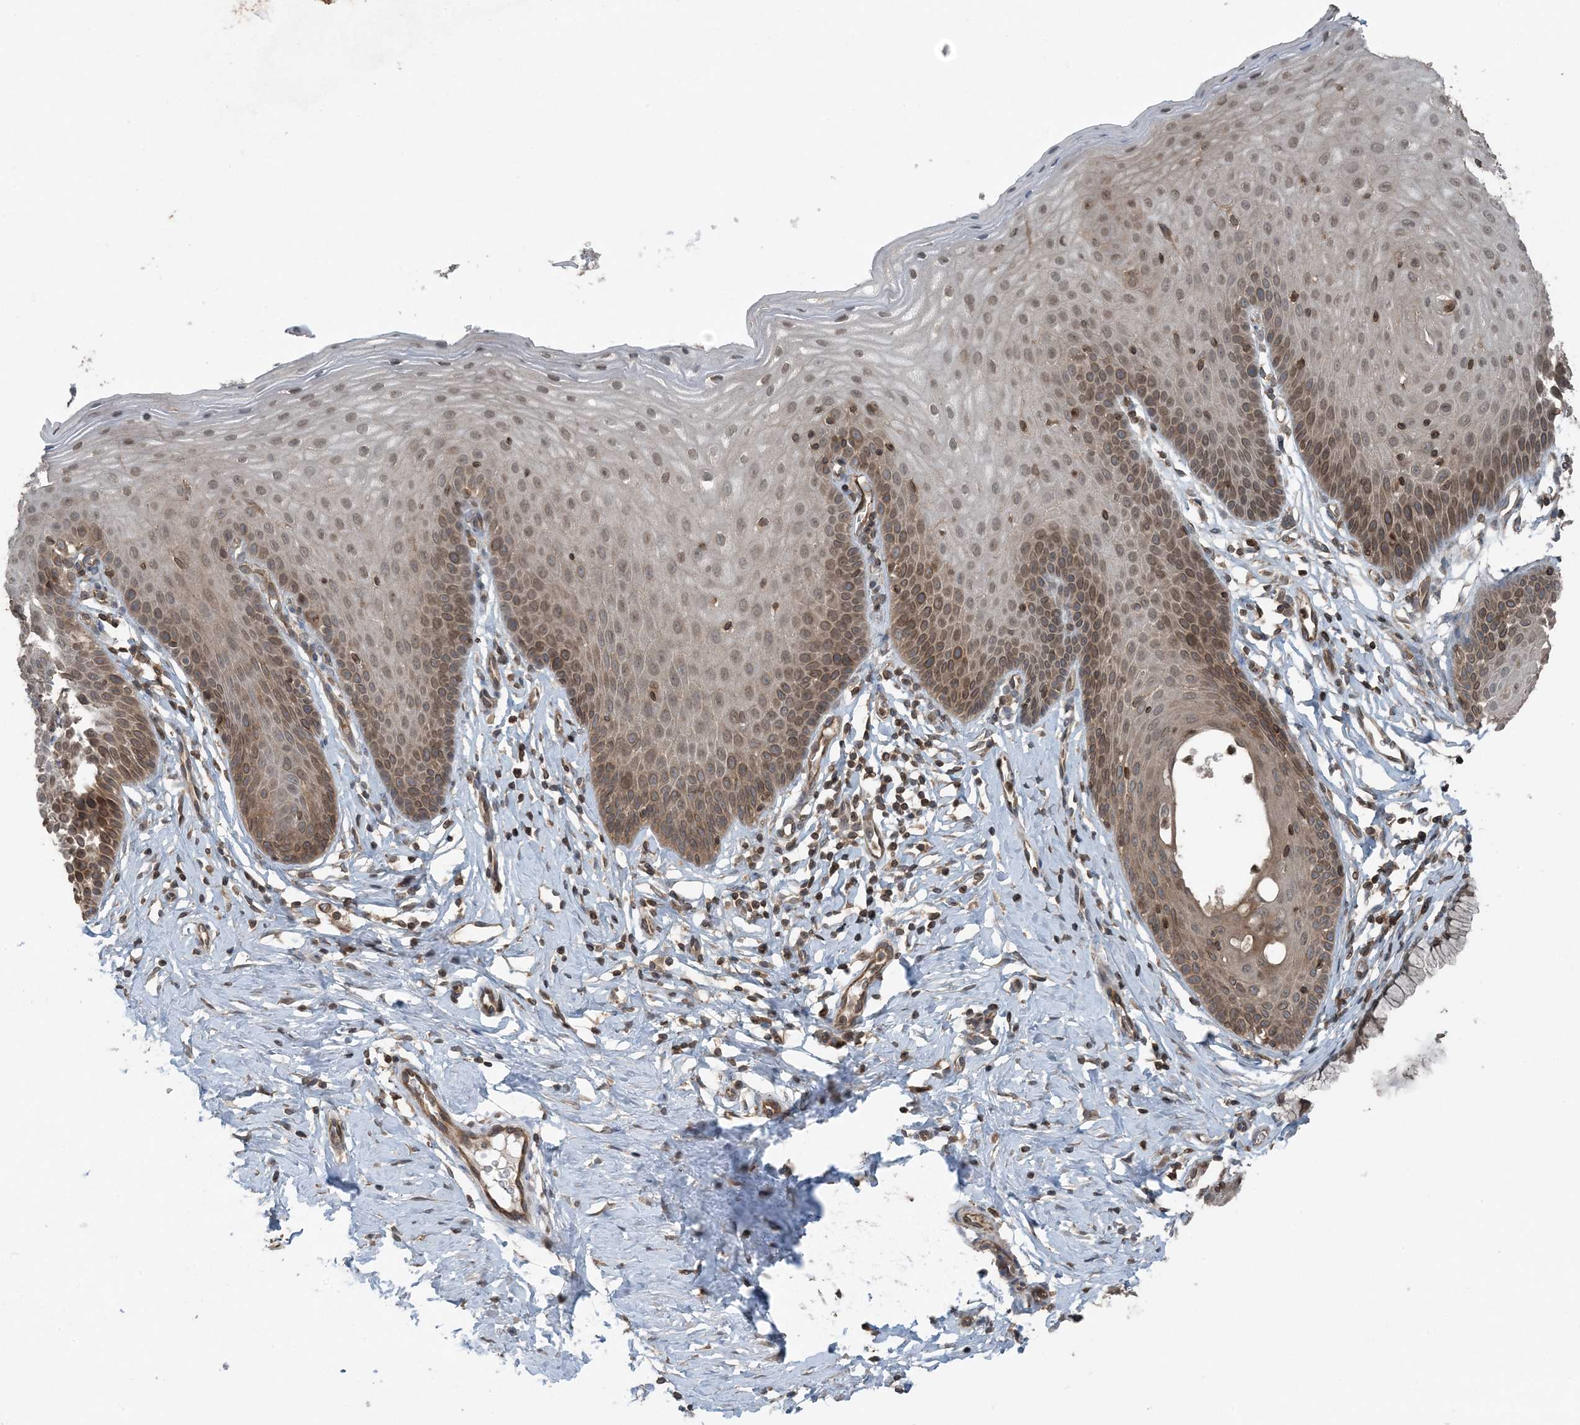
{"staining": {"intensity": "moderate", "quantity": "25%-75%", "location": "nuclear"}, "tissue": "cervix", "cell_type": "Squamous epithelial cells", "image_type": "normal", "snomed": [{"axis": "morphology", "description": "Normal tissue, NOS"}, {"axis": "topography", "description": "Cervix"}], "caption": "Cervix stained with immunohistochemistry (IHC) demonstrates moderate nuclear staining in approximately 25%-75% of squamous epithelial cells.", "gene": "ZFAND2B", "patient": {"sex": "female", "age": 36}}